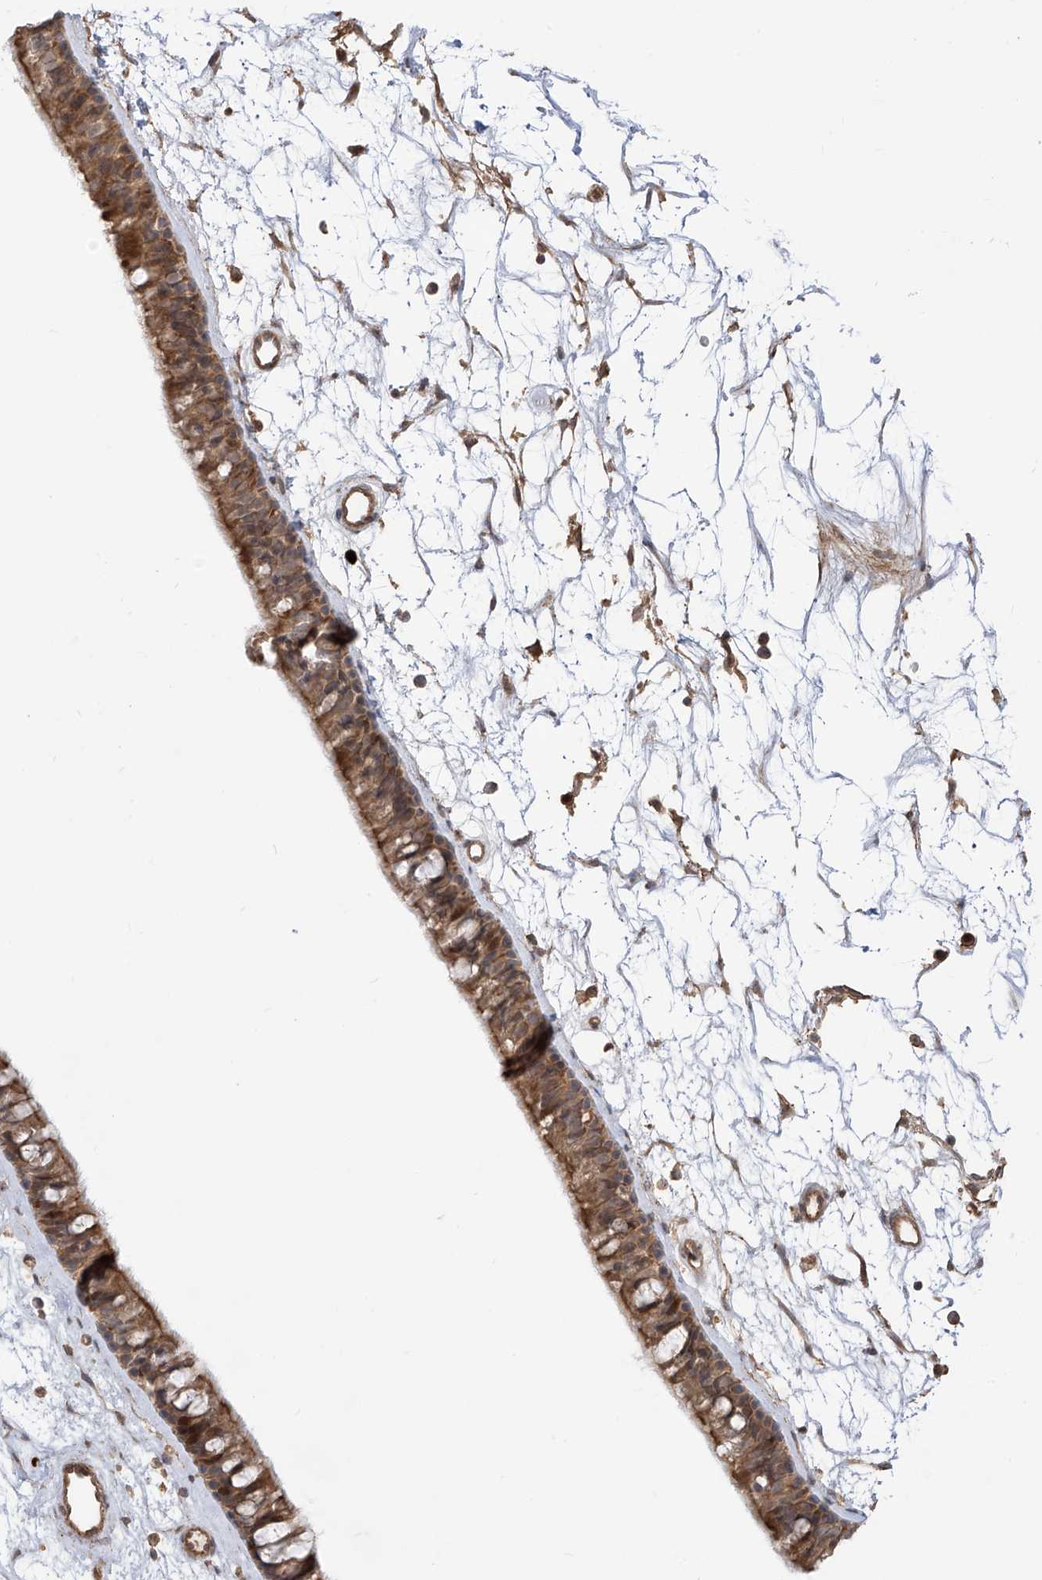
{"staining": {"intensity": "moderate", "quantity": ">75%", "location": "cytoplasmic/membranous"}, "tissue": "nasopharynx", "cell_type": "Respiratory epithelial cells", "image_type": "normal", "snomed": [{"axis": "morphology", "description": "Normal tissue, NOS"}, {"axis": "topography", "description": "Nasopharynx"}], "caption": "A high-resolution micrograph shows immunohistochemistry staining of normal nasopharynx, which displays moderate cytoplasmic/membranous positivity in approximately >75% of respiratory epithelial cells.", "gene": "ATAD2B", "patient": {"sex": "male", "age": 64}}